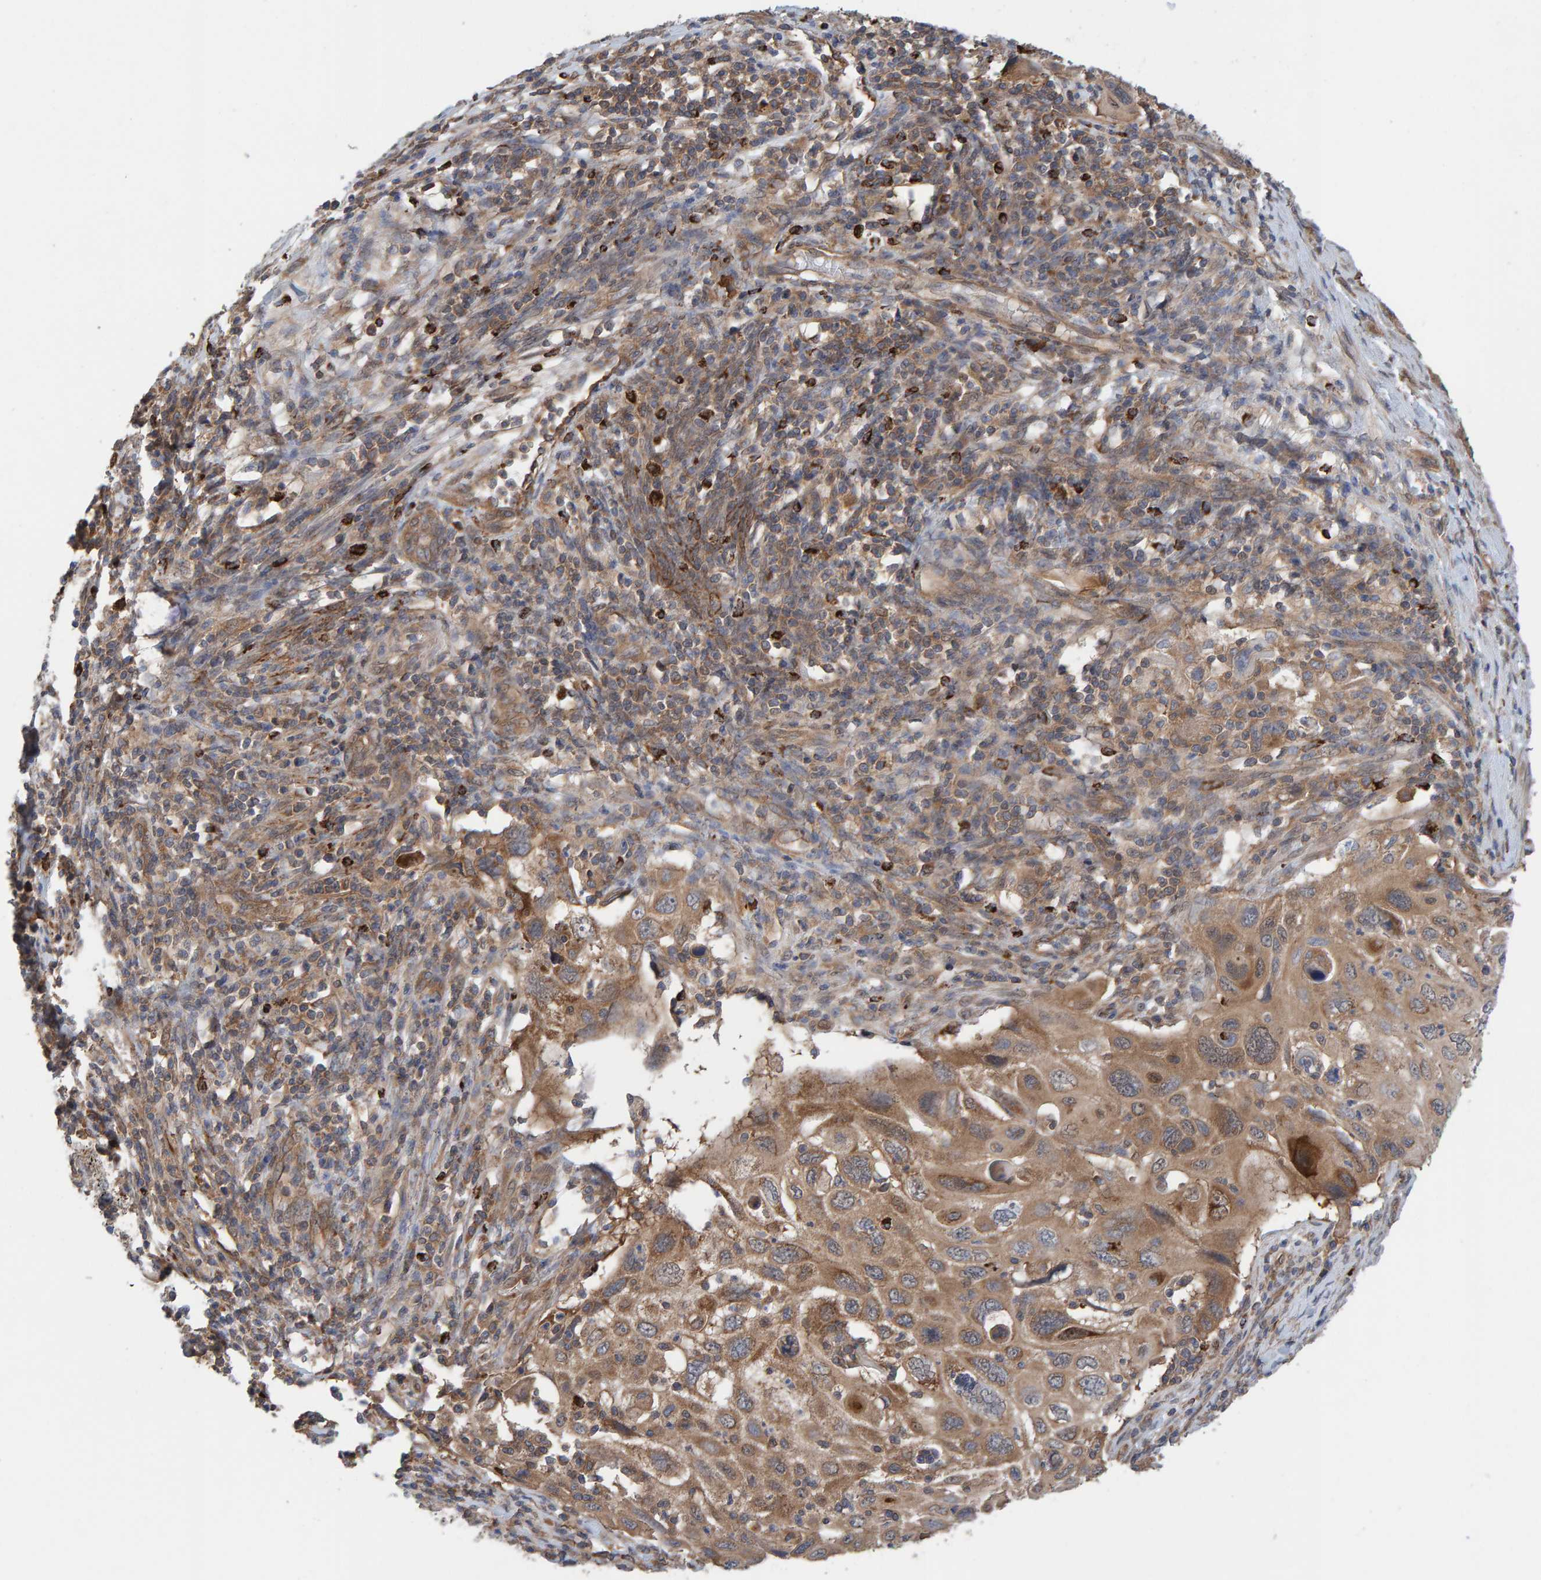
{"staining": {"intensity": "moderate", "quantity": ">75%", "location": "cytoplasmic/membranous"}, "tissue": "cervical cancer", "cell_type": "Tumor cells", "image_type": "cancer", "snomed": [{"axis": "morphology", "description": "Squamous cell carcinoma, NOS"}, {"axis": "topography", "description": "Cervix"}], "caption": "Cervical cancer (squamous cell carcinoma) stained with IHC displays moderate cytoplasmic/membranous expression in about >75% of tumor cells.", "gene": "LRSAM1", "patient": {"sex": "female", "age": 70}}